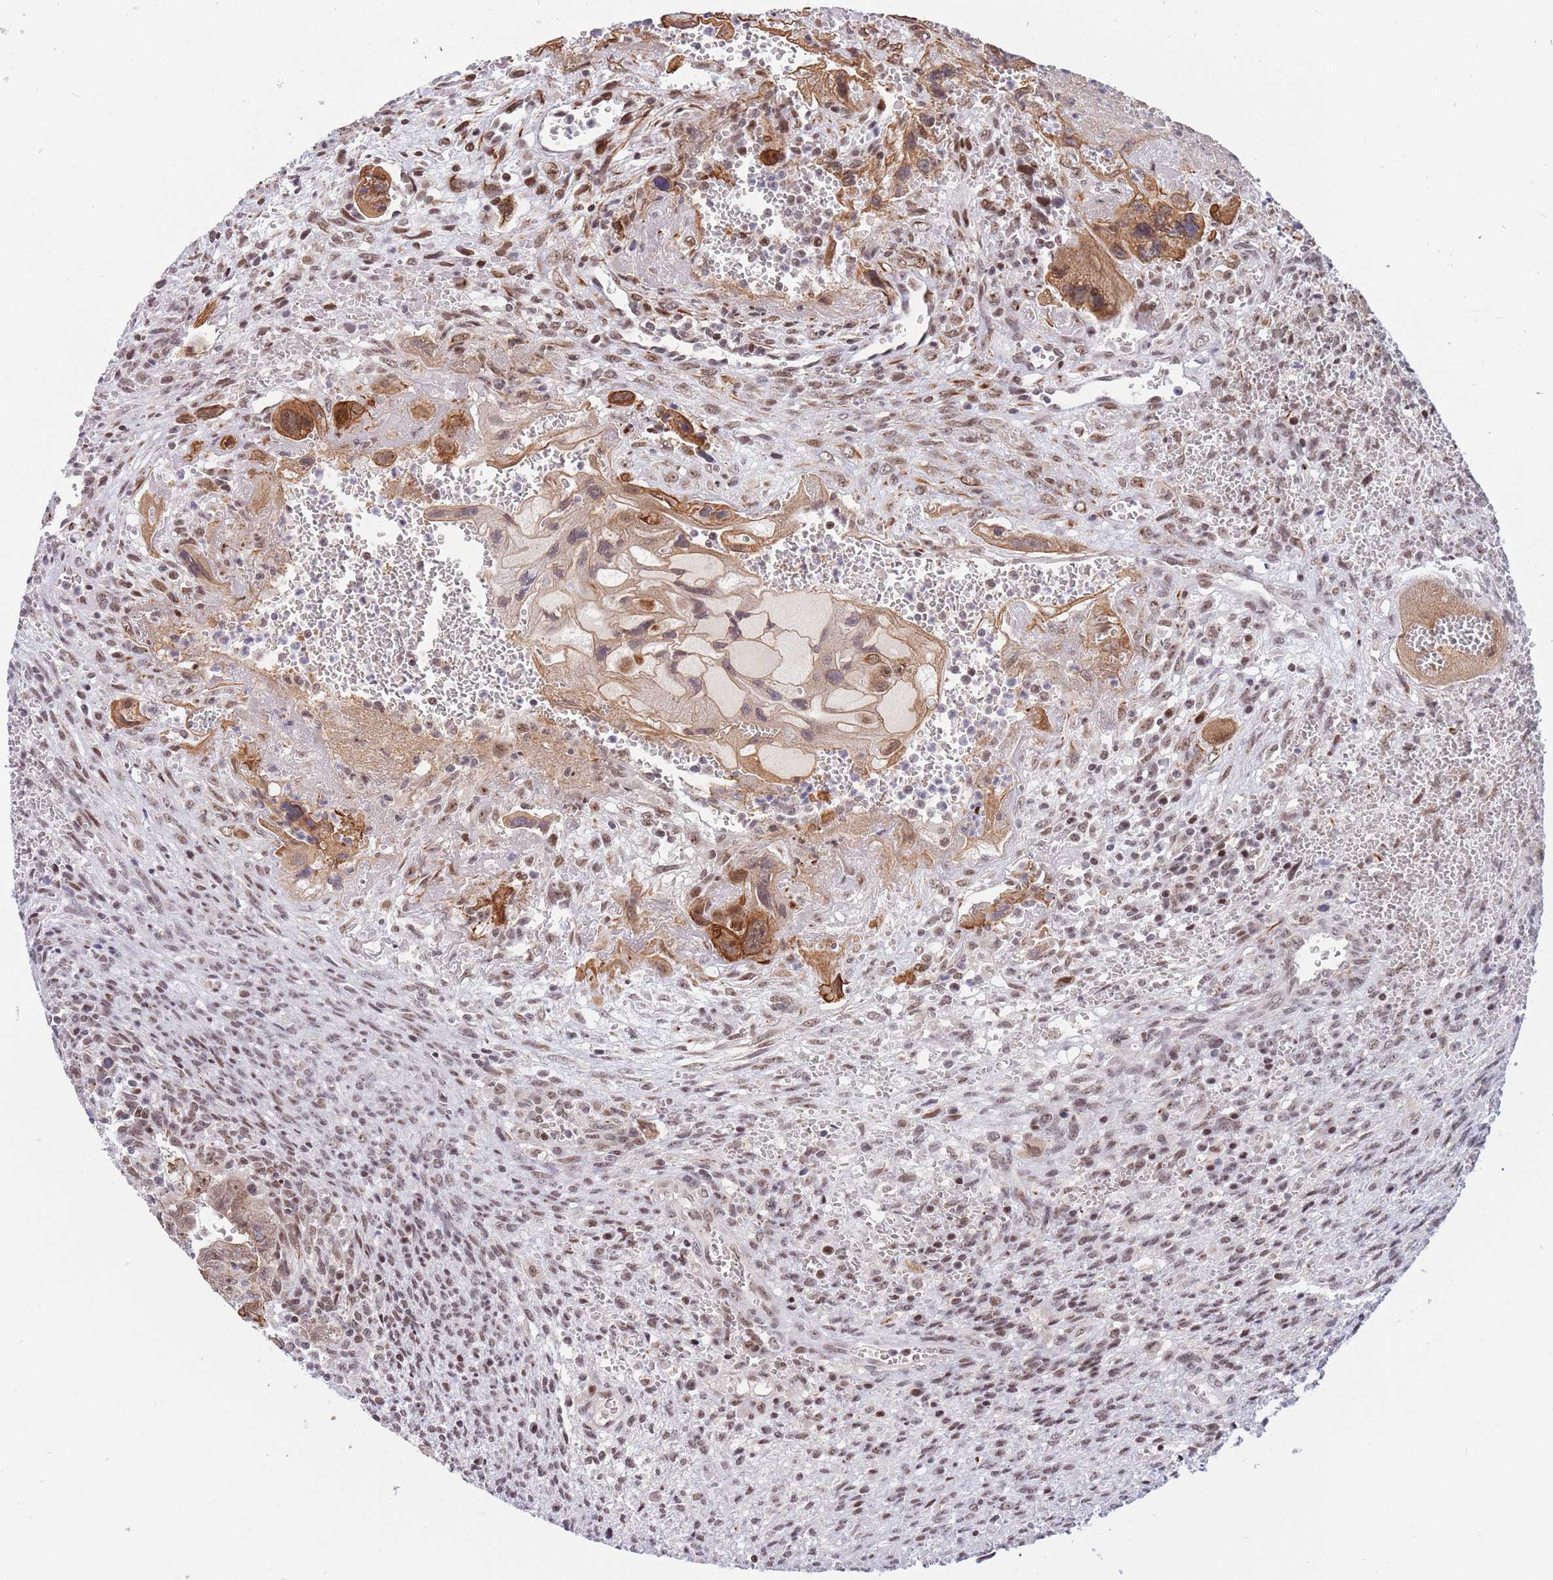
{"staining": {"intensity": "moderate", "quantity": ">75%", "location": "cytoplasmic/membranous,nuclear"}, "tissue": "testis cancer", "cell_type": "Tumor cells", "image_type": "cancer", "snomed": [{"axis": "morphology", "description": "Carcinoma, Embryonal, NOS"}, {"axis": "topography", "description": "Testis"}], "caption": "There is medium levels of moderate cytoplasmic/membranous and nuclear expression in tumor cells of embryonal carcinoma (testis), as demonstrated by immunohistochemical staining (brown color).", "gene": "TARBP2", "patient": {"sex": "male", "age": 28}}